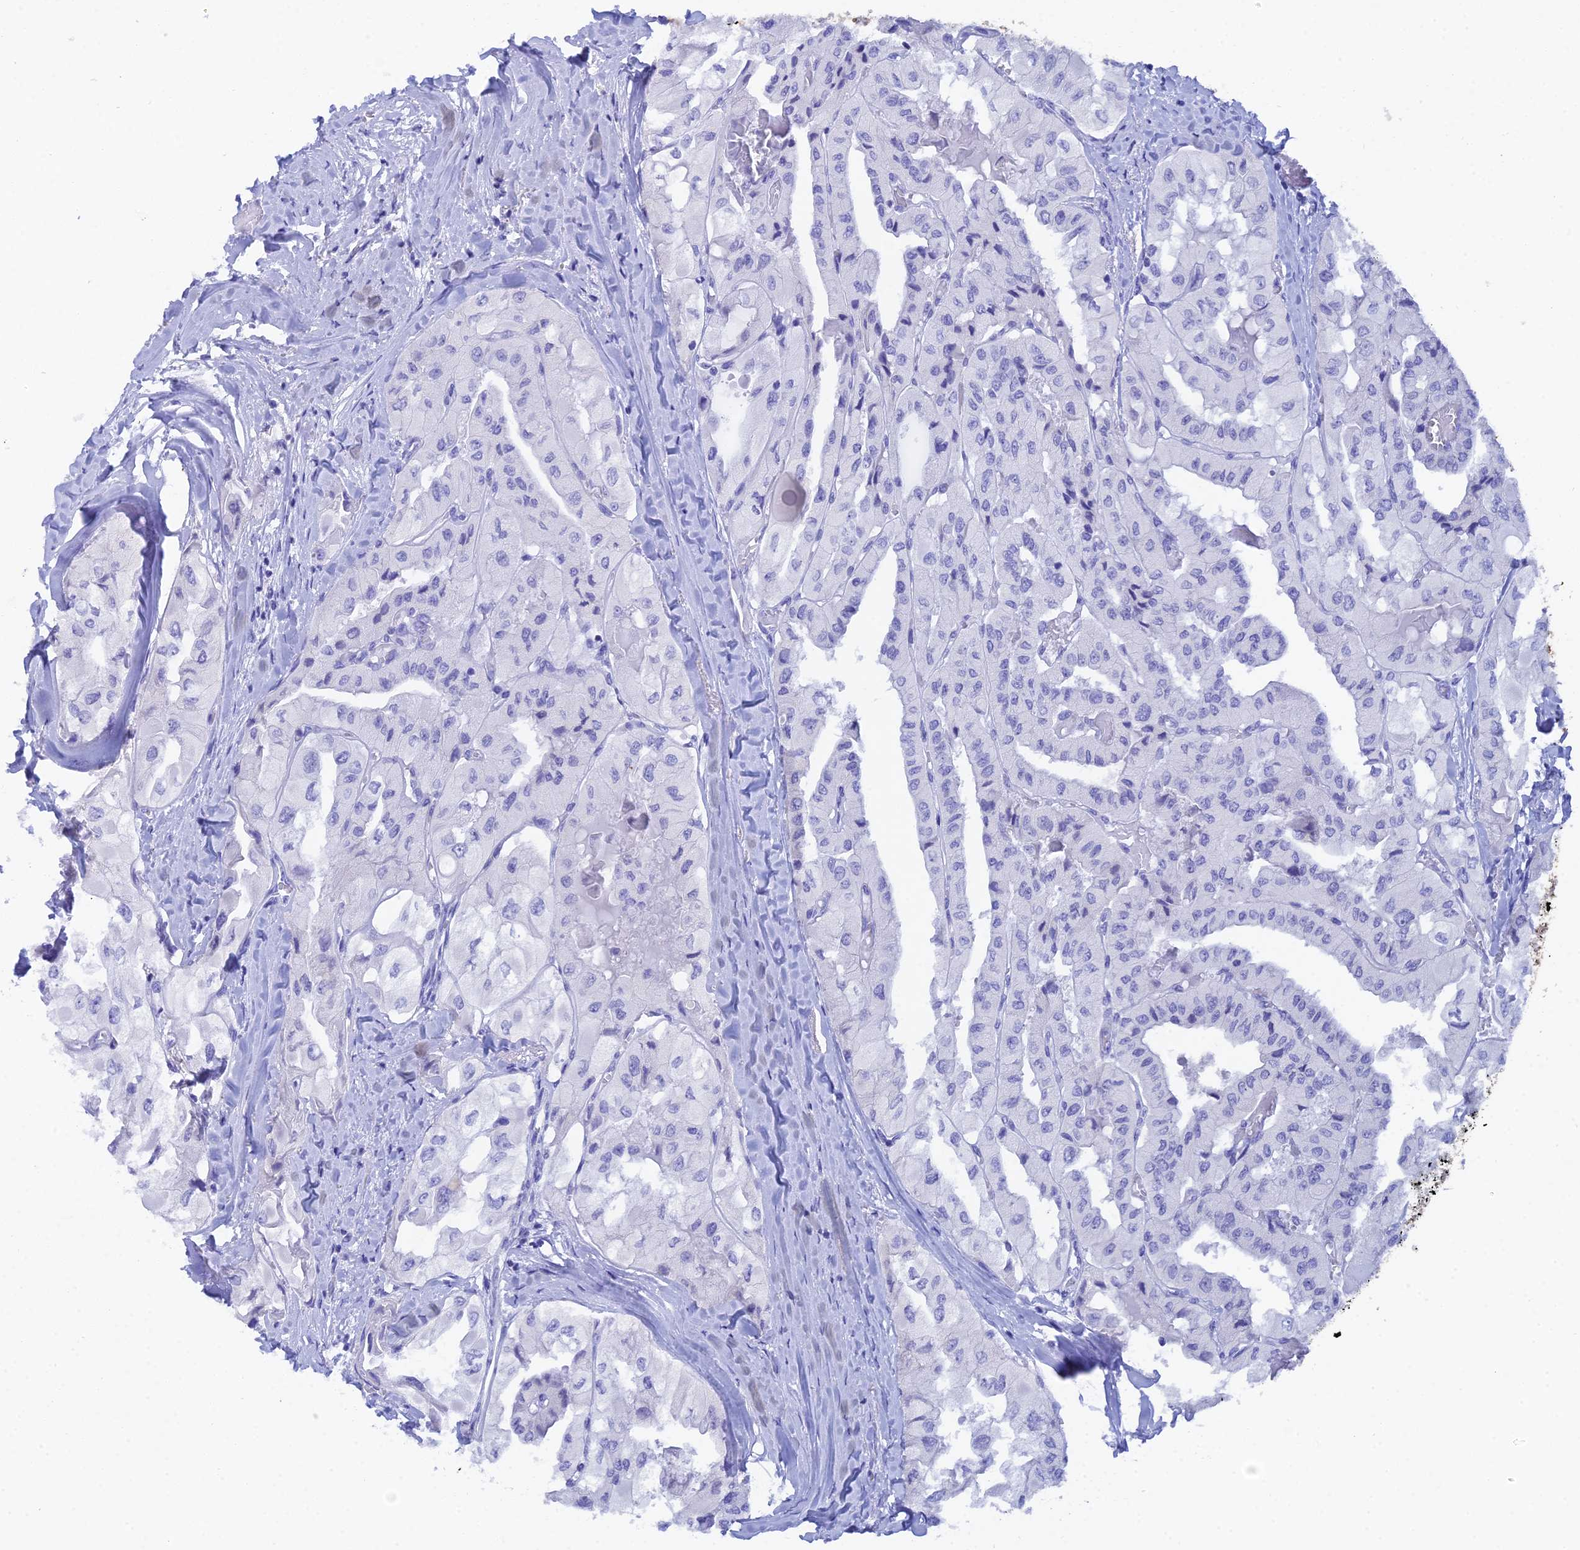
{"staining": {"intensity": "negative", "quantity": "none", "location": "none"}, "tissue": "thyroid cancer", "cell_type": "Tumor cells", "image_type": "cancer", "snomed": [{"axis": "morphology", "description": "Normal tissue, NOS"}, {"axis": "morphology", "description": "Papillary adenocarcinoma, NOS"}, {"axis": "topography", "description": "Thyroid gland"}], "caption": "High magnification brightfield microscopy of thyroid papillary adenocarcinoma stained with DAB (3,3'-diaminobenzidine) (brown) and counterstained with hematoxylin (blue): tumor cells show no significant positivity.", "gene": "REG1A", "patient": {"sex": "female", "age": 59}}